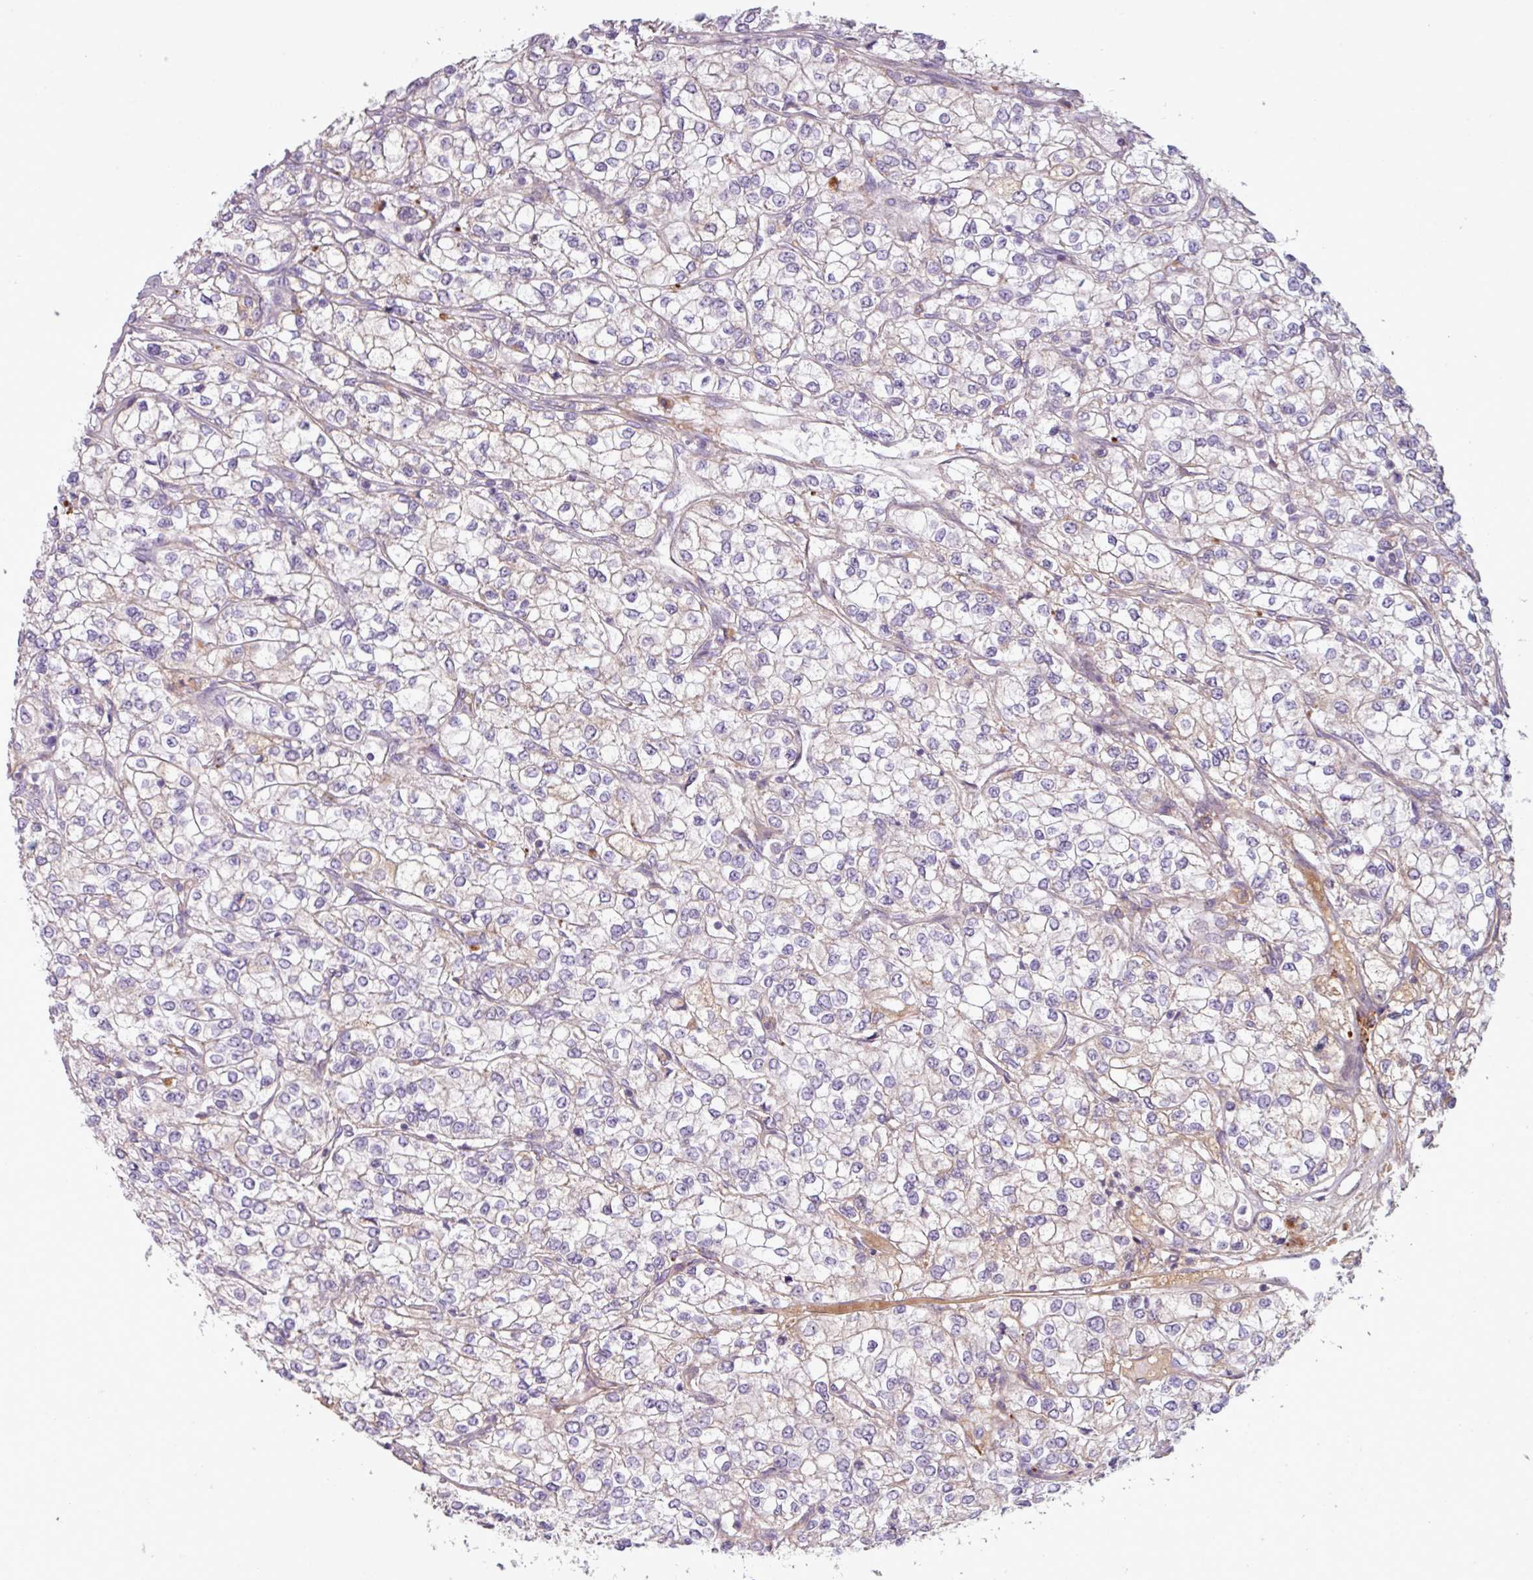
{"staining": {"intensity": "negative", "quantity": "none", "location": "none"}, "tissue": "renal cancer", "cell_type": "Tumor cells", "image_type": "cancer", "snomed": [{"axis": "morphology", "description": "Adenocarcinoma, NOS"}, {"axis": "topography", "description": "Kidney"}], "caption": "Tumor cells are negative for protein expression in human renal cancer.", "gene": "C4B", "patient": {"sex": "male", "age": 80}}